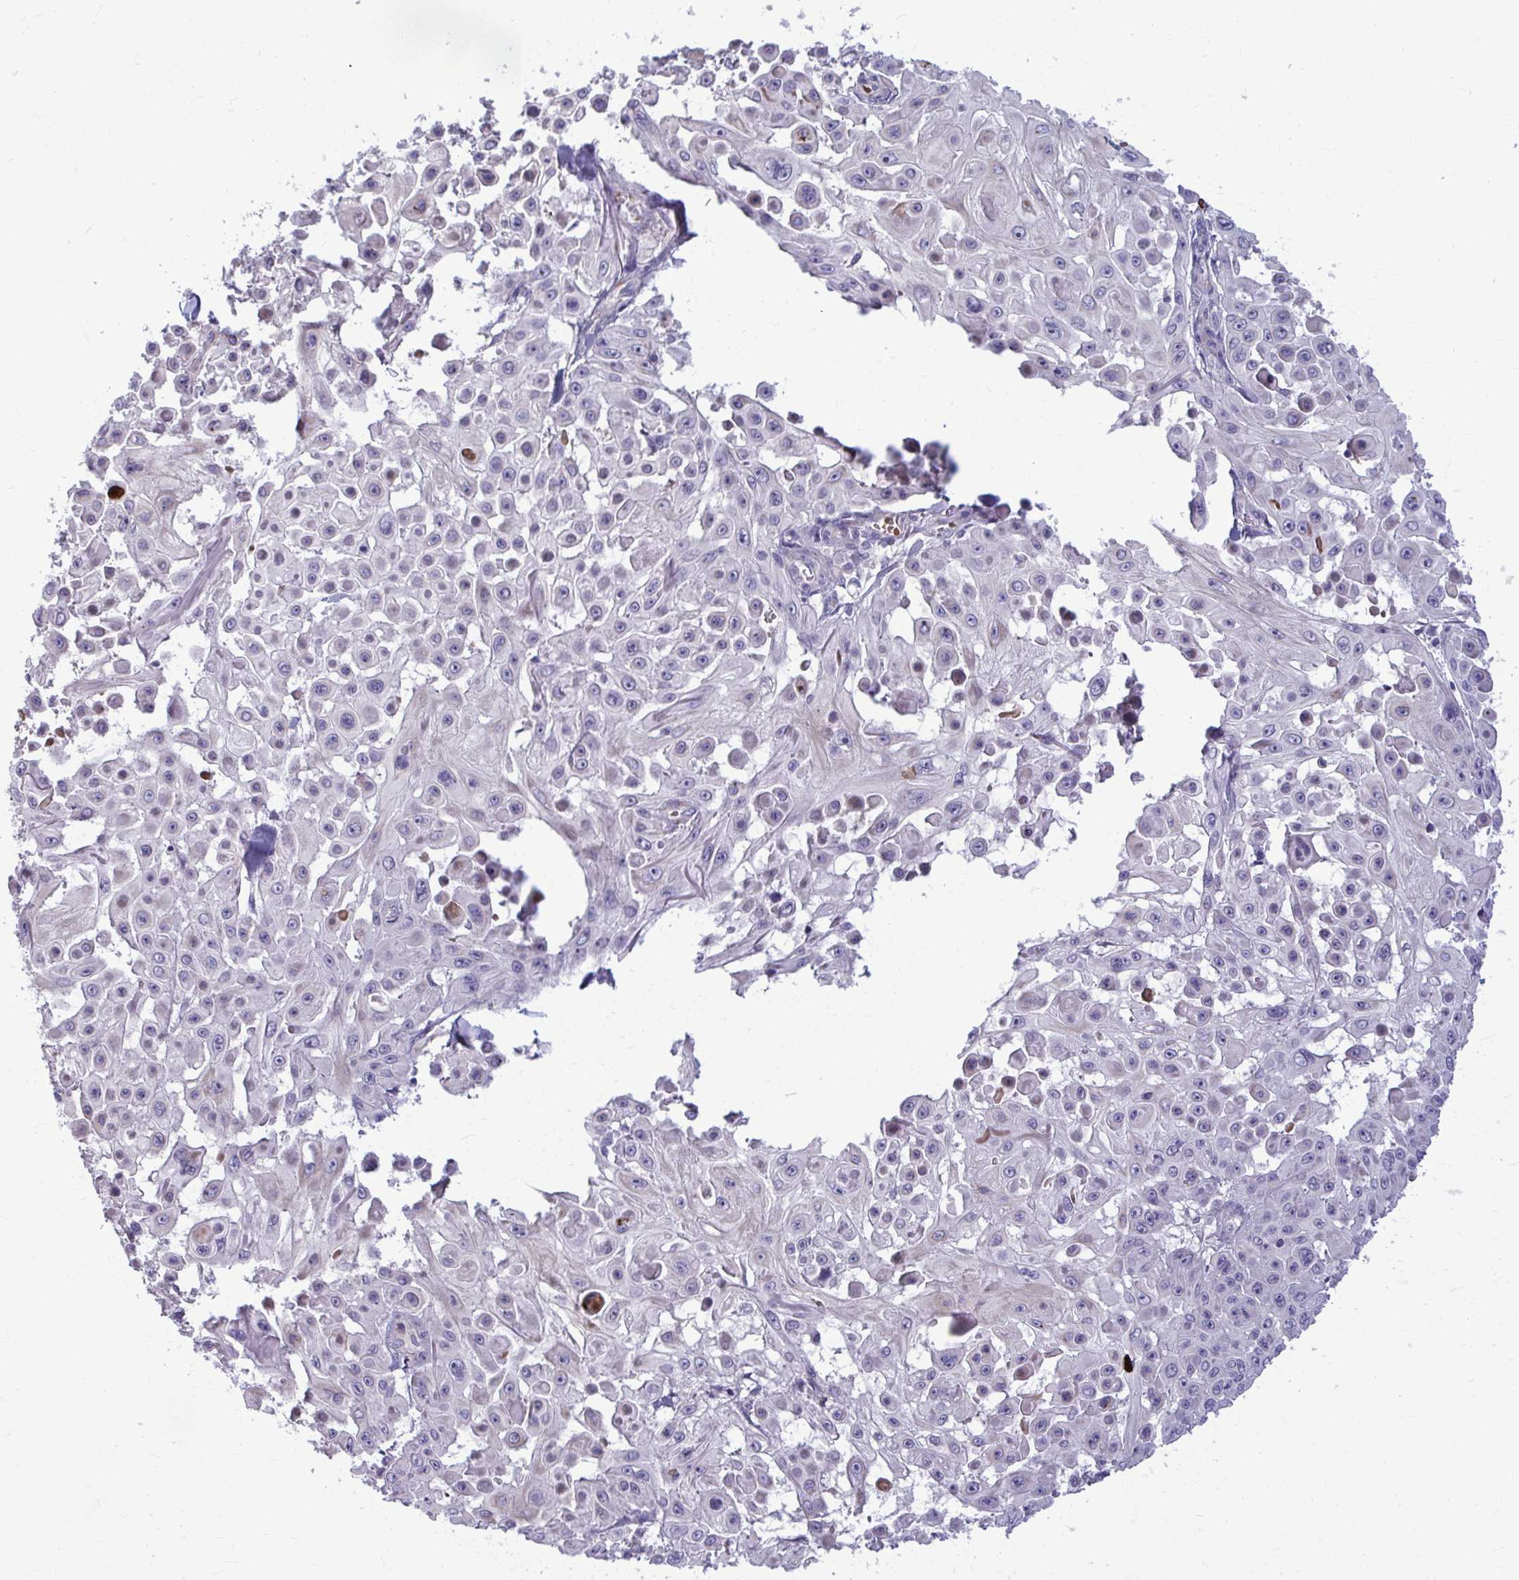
{"staining": {"intensity": "negative", "quantity": "none", "location": "none"}, "tissue": "skin cancer", "cell_type": "Tumor cells", "image_type": "cancer", "snomed": [{"axis": "morphology", "description": "Squamous cell carcinoma, NOS"}, {"axis": "topography", "description": "Skin"}], "caption": "This photomicrograph is of skin squamous cell carcinoma stained with immunohistochemistry (IHC) to label a protein in brown with the nuclei are counter-stained blue. There is no expression in tumor cells. The staining is performed using DAB (3,3'-diaminobenzidine) brown chromogen with nuclei counter-stained in using hematoxylin.", "gene": "SLC14A1", "patient": {"sex": "male", "age": 91}}